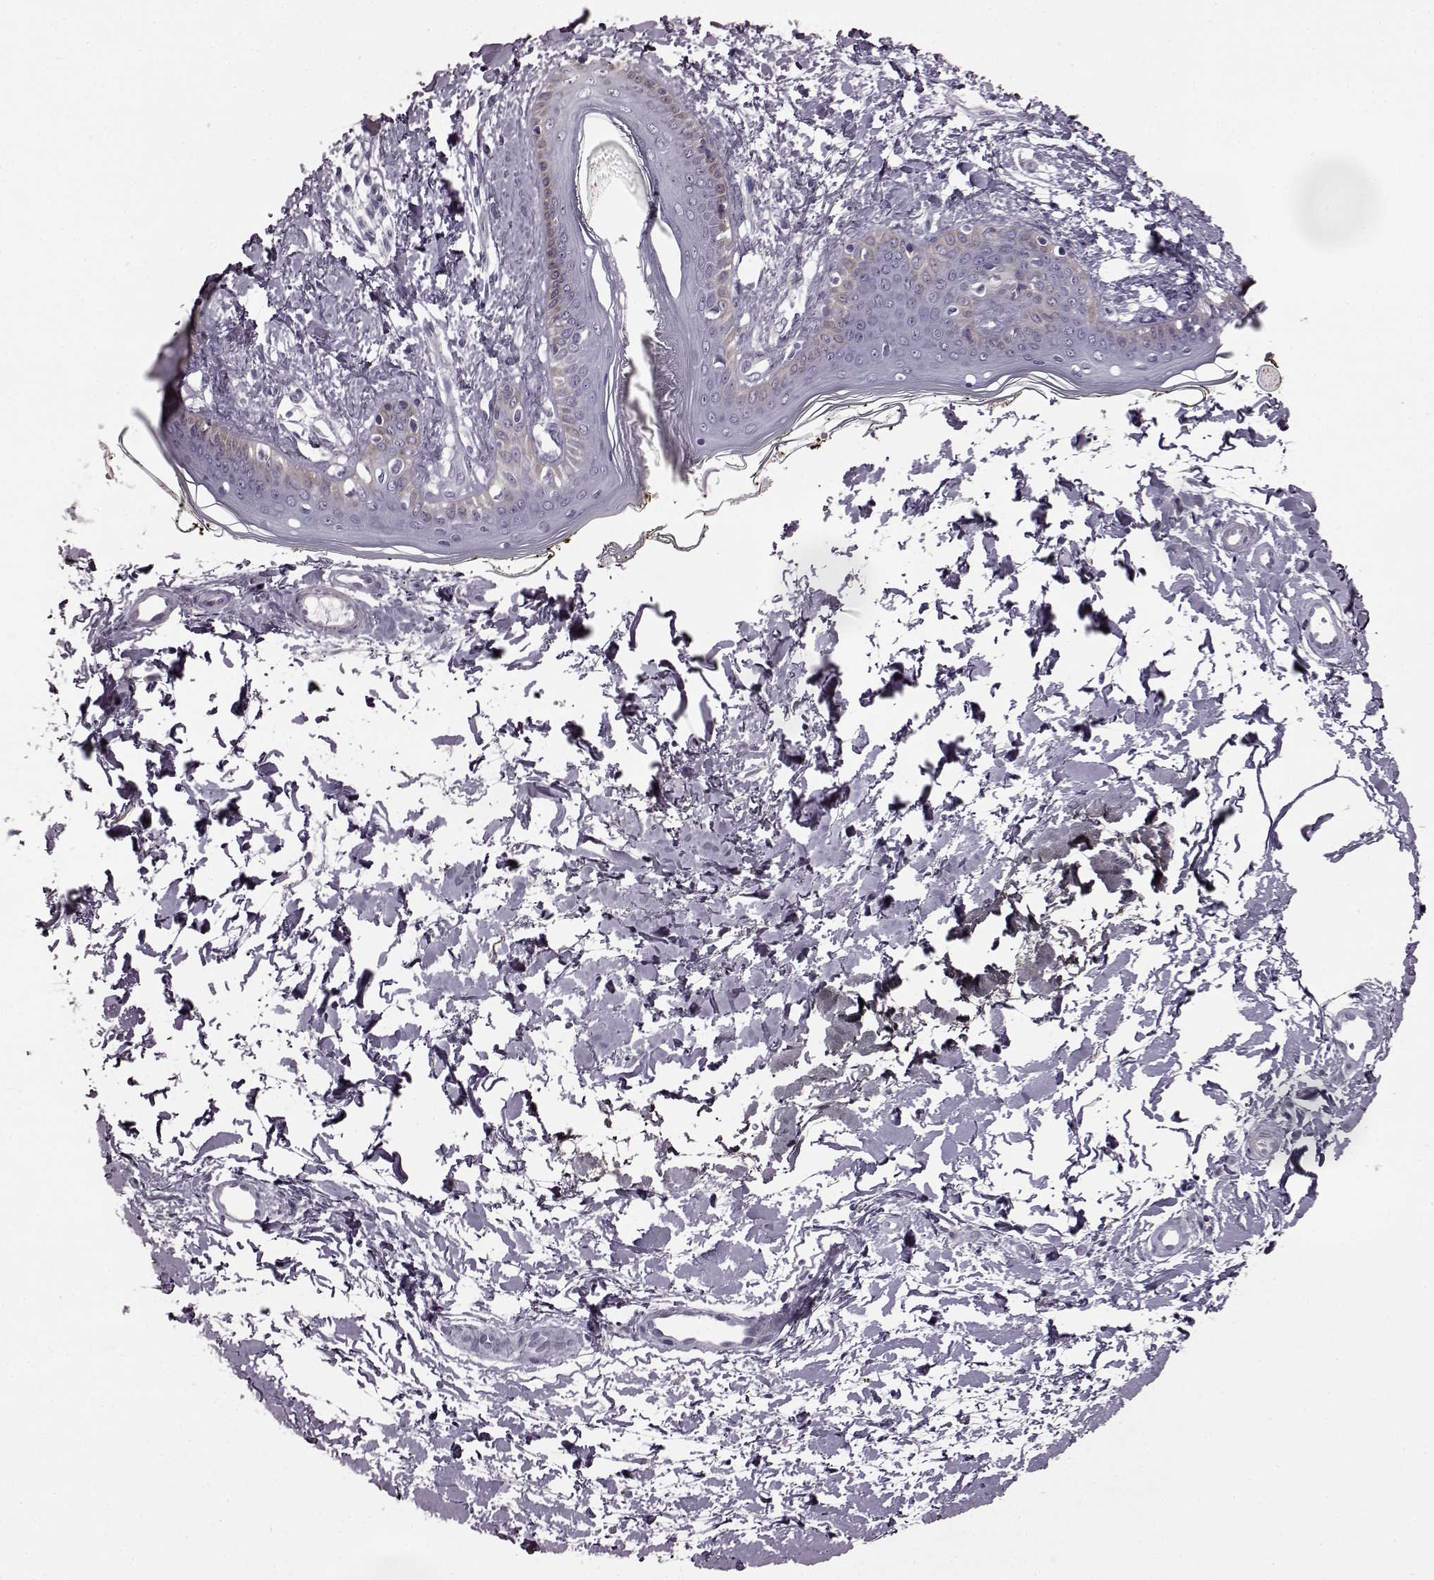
{"staining": {"intensity": "negative", "quantity": "none", "location": "none"}, "tissue": "skin", "cell_type": "Fibroblasts", "image_type": "normal", "snomed": [{"axis": "morphology", "description": "Normal tissue, NOS"}, {"axis": "topography", "description": "Skin"}], "caption": "A high-resolution micrograph shows immunohistochemistry (IHC) staining of normal skin, which demonstrates no significant expression in fibroblasts.", "gene": "ODAD4", "patient": {"sex": "female", "age": 34}}